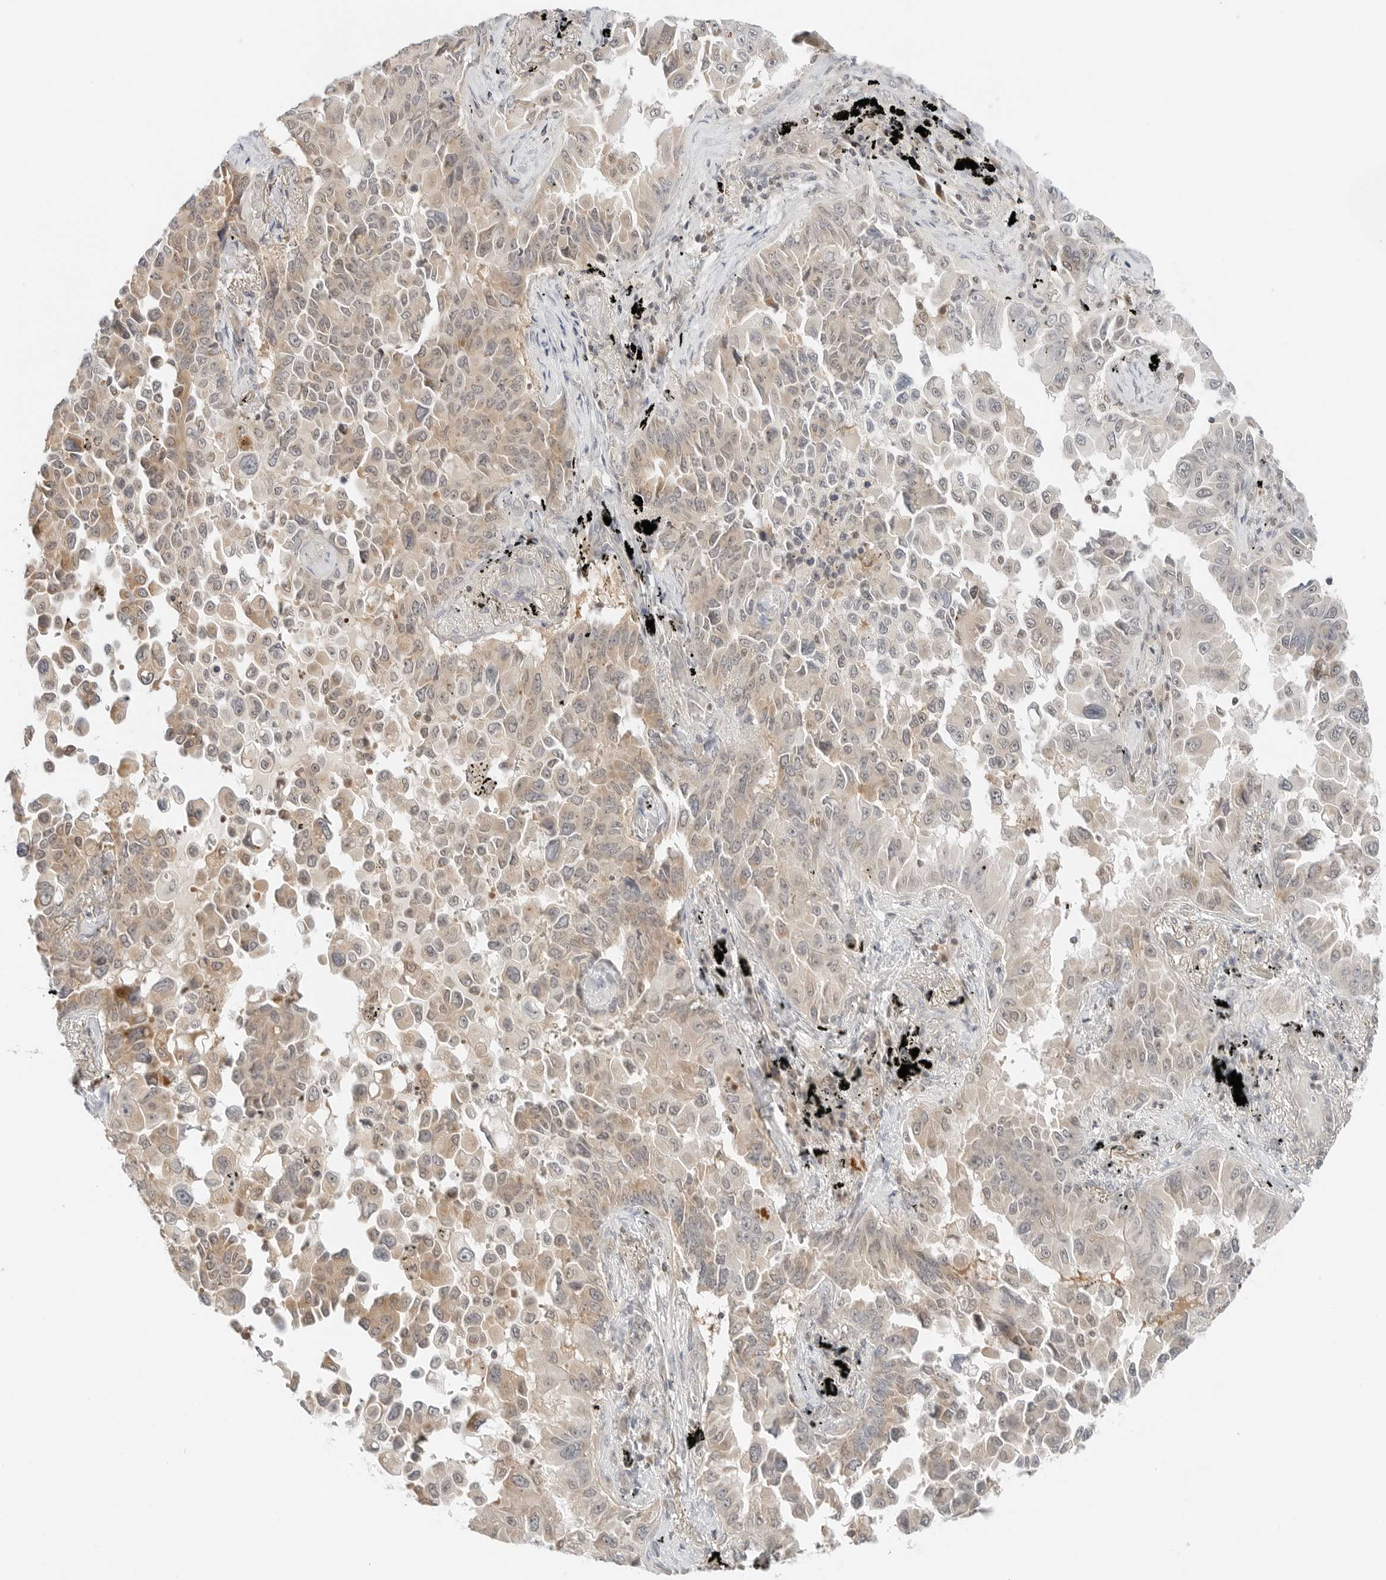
{"staining": {"intensity": "weak", "quantity": "25%-75%", "location": "cytoplasmic/membranous"}, "tissue": "lung cancer", "cell_type": "Tumor cells", "image_type": "cancer", "snomed": [{"axis": "morphology", "description": "Adenocarcinoma, NOS"}, {"axis": "topography", "description": "Lung"}], "caption": "Immunohistochemical staining of adenocarcinoma (lung) exhibits low levels of weak cytoplasmic/membranous expression in approximately 25%-75% of tumor cells.", "gene": "IQCC", "patient": {"sex": "female", "age": 67}}